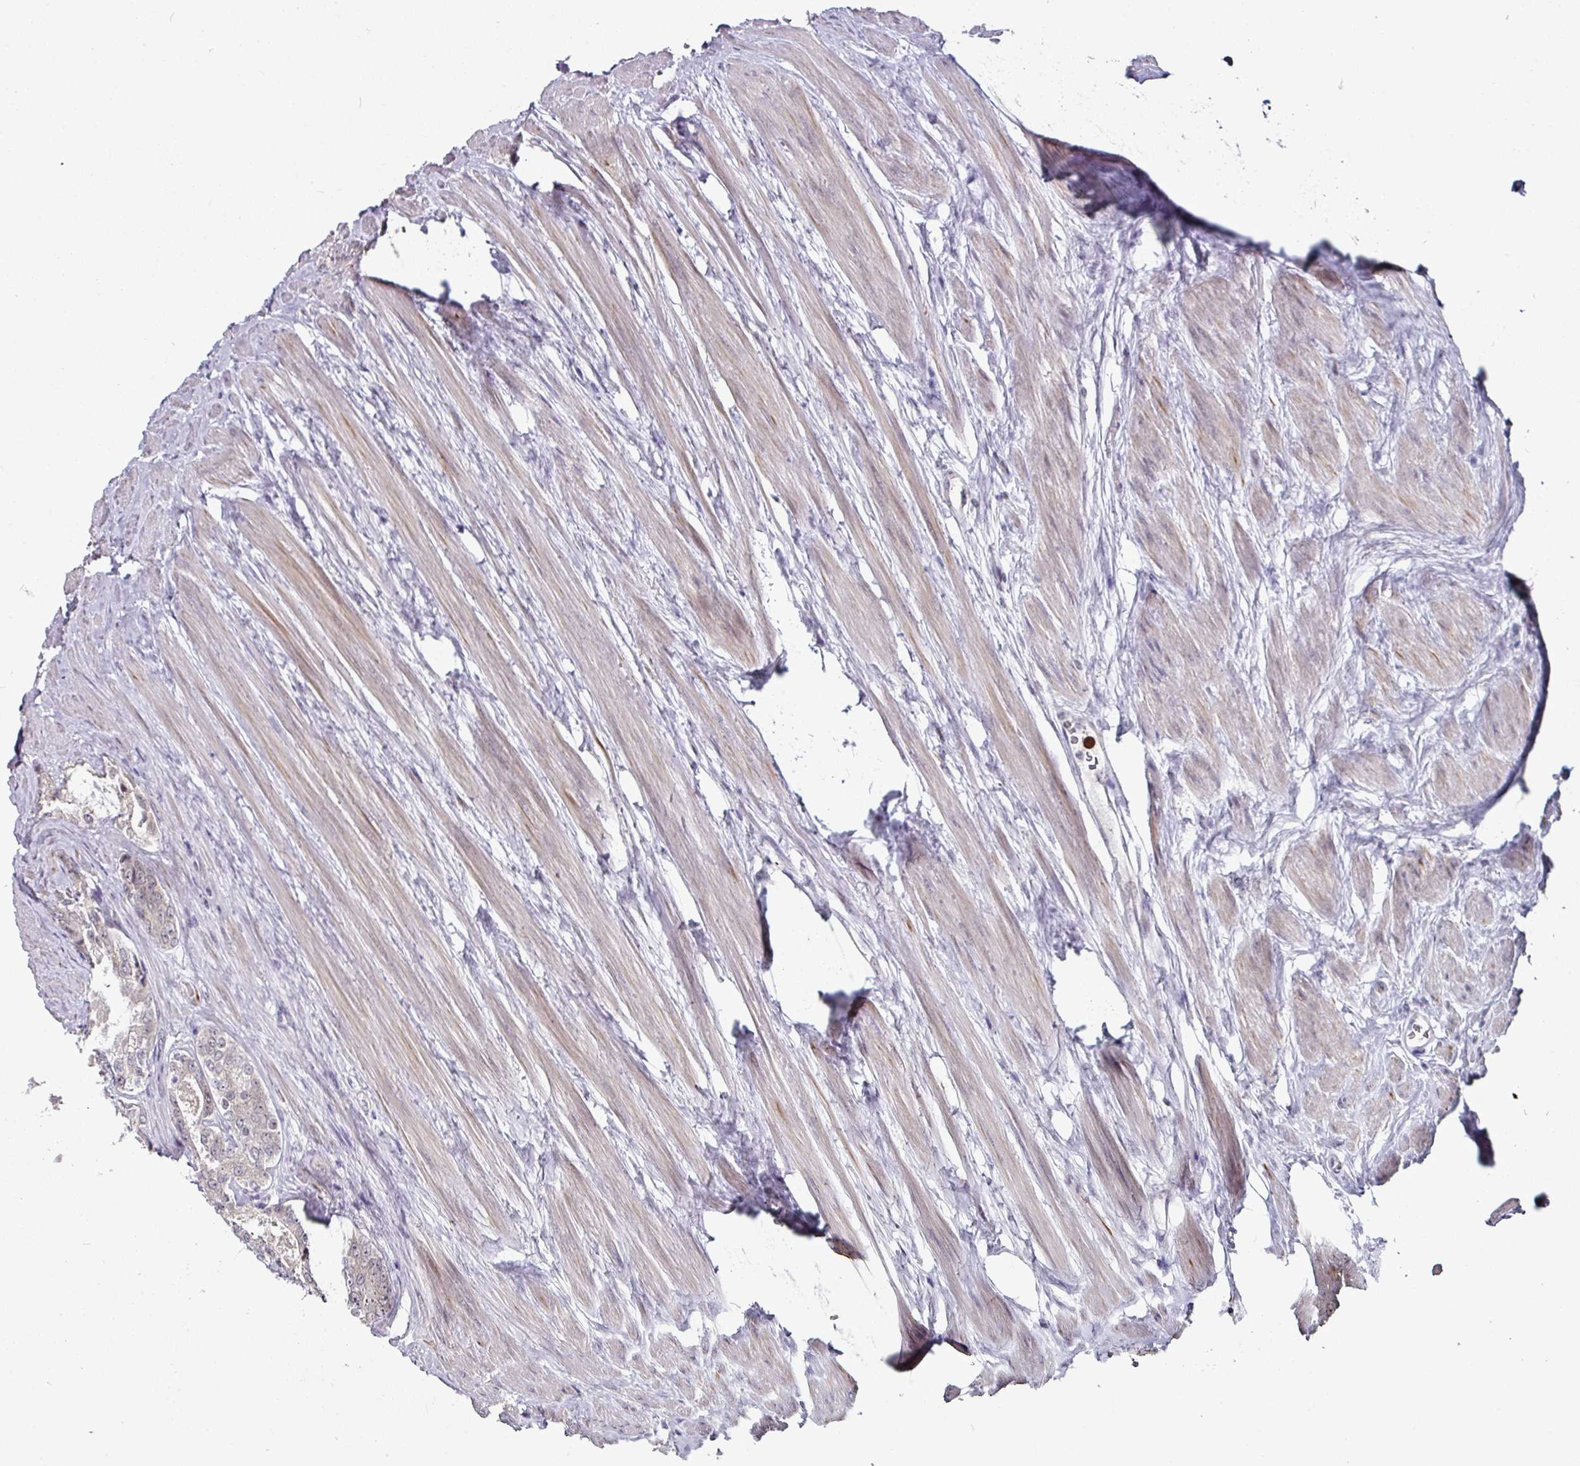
{"staining": {"intensity": "weak", "quantity": "25%-75%", "location": "cytoplasmic/membranous"}, "tissue": "prostate cancer", "cell_type": "Tumor cells", "image_type": "cancer", "snomed": [{"axis": "morphology", "description": "Adenocarcinoma, Low grade"}, {"axis": "topography", "description": "Prostate"}], "caption": "Weak cytoplasmic/membranous staining is appreciated in approximately 25%-75% of tumor cells in prostate adenocarcinoma (low-grade).", "gene": "APOLD1", "patient": {"sex": "male", "age": 68}}